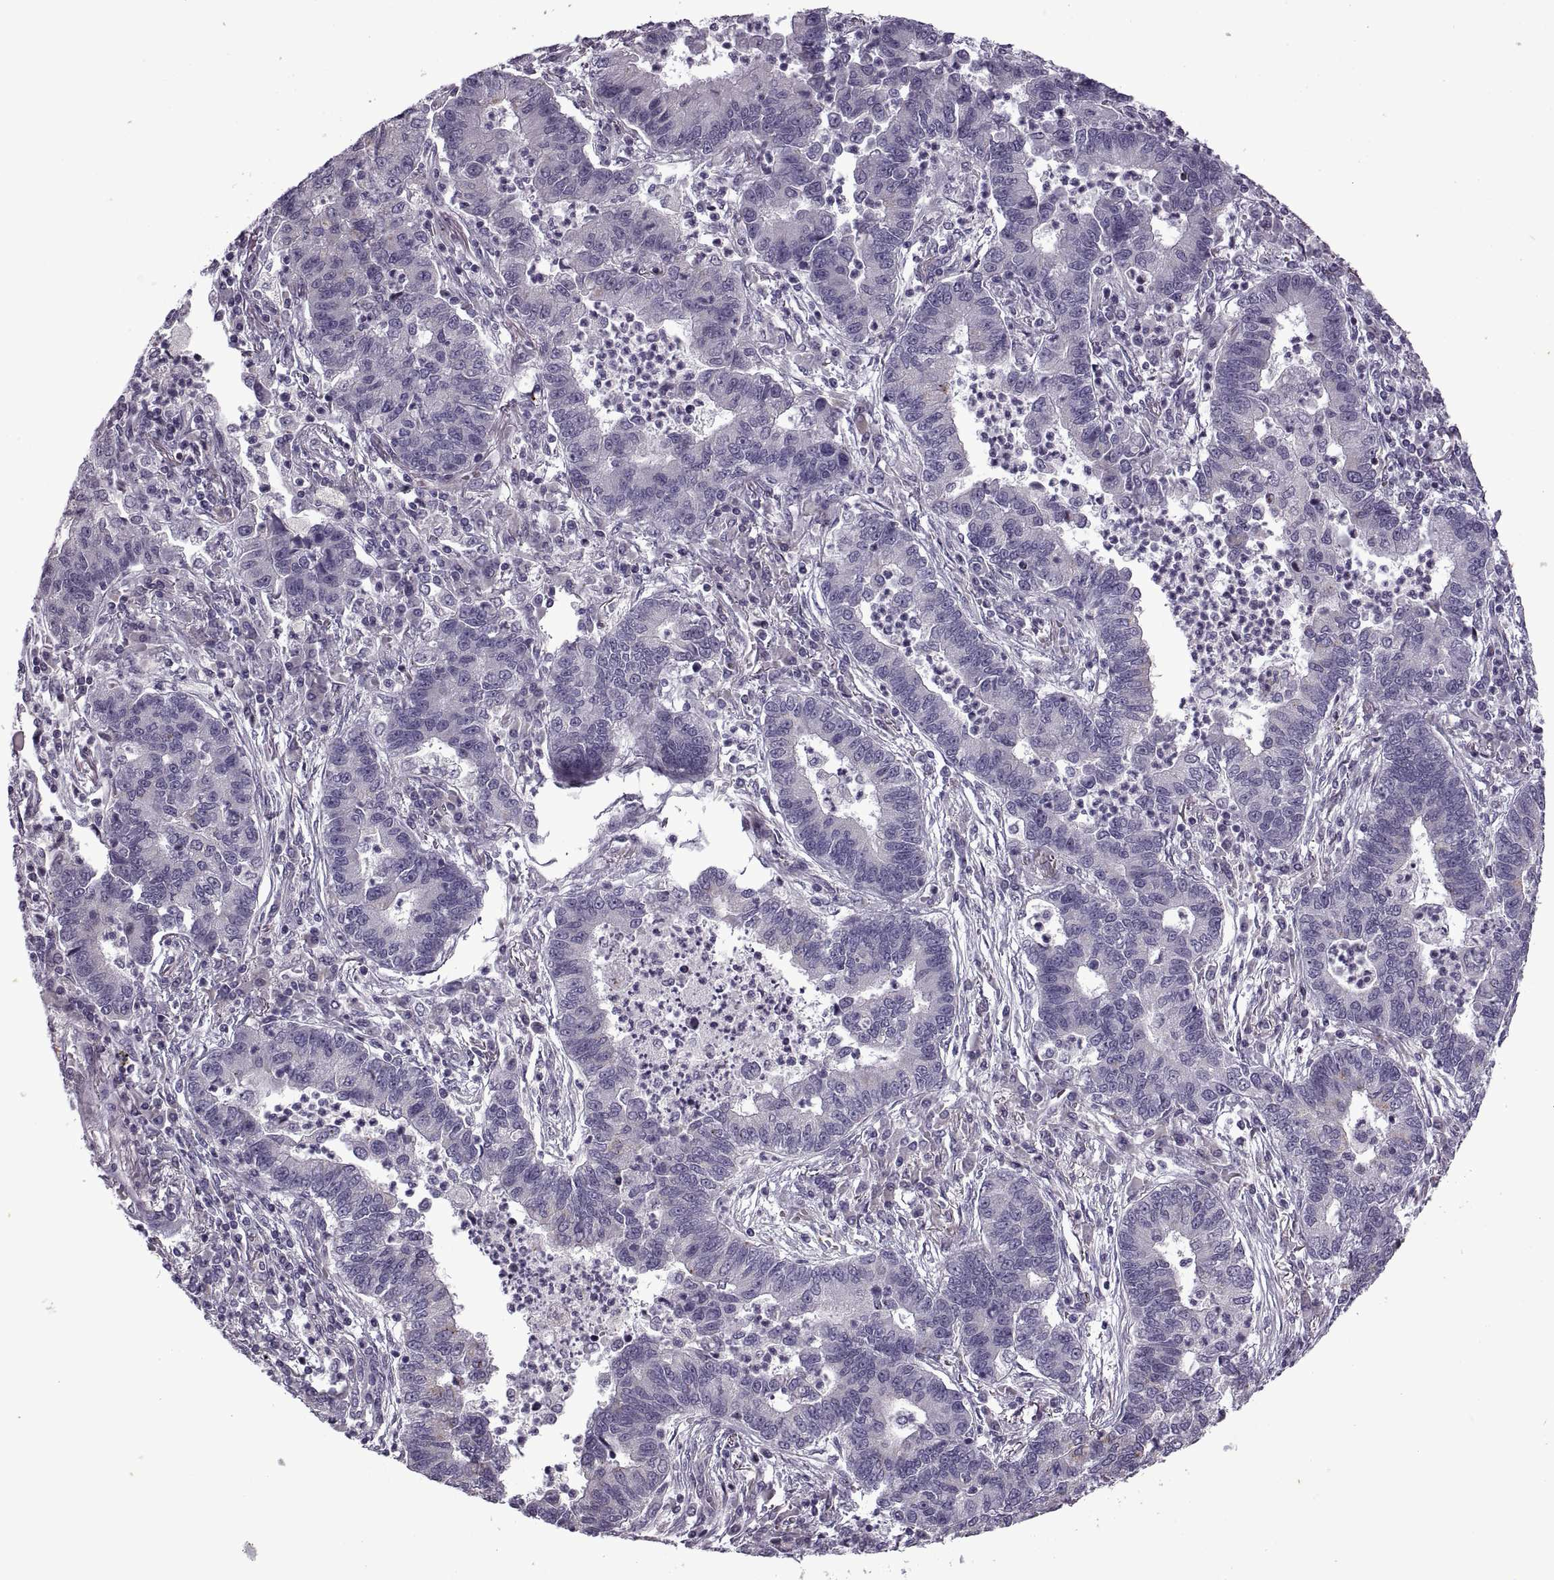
{"staining": {"intensity": "negative", "quantity": "none", "location": "none"}, "tissue": "lung cancer", "cell_type": "Tumor cells", "image_type": "cancer", "snomed": [{"axis": "morphology", "description": "Adenocarcinoma, NOS"}, {"axis": "topography", "description": "Lung"}], "caption": "Immunohistochemistry (IHC) photomicrograph of lung cancer stained for a protein (brown), which reveals no positivity in tumor cells.", "gene": "RIPK4", "patient": {"sex": "female", "age": 57}}